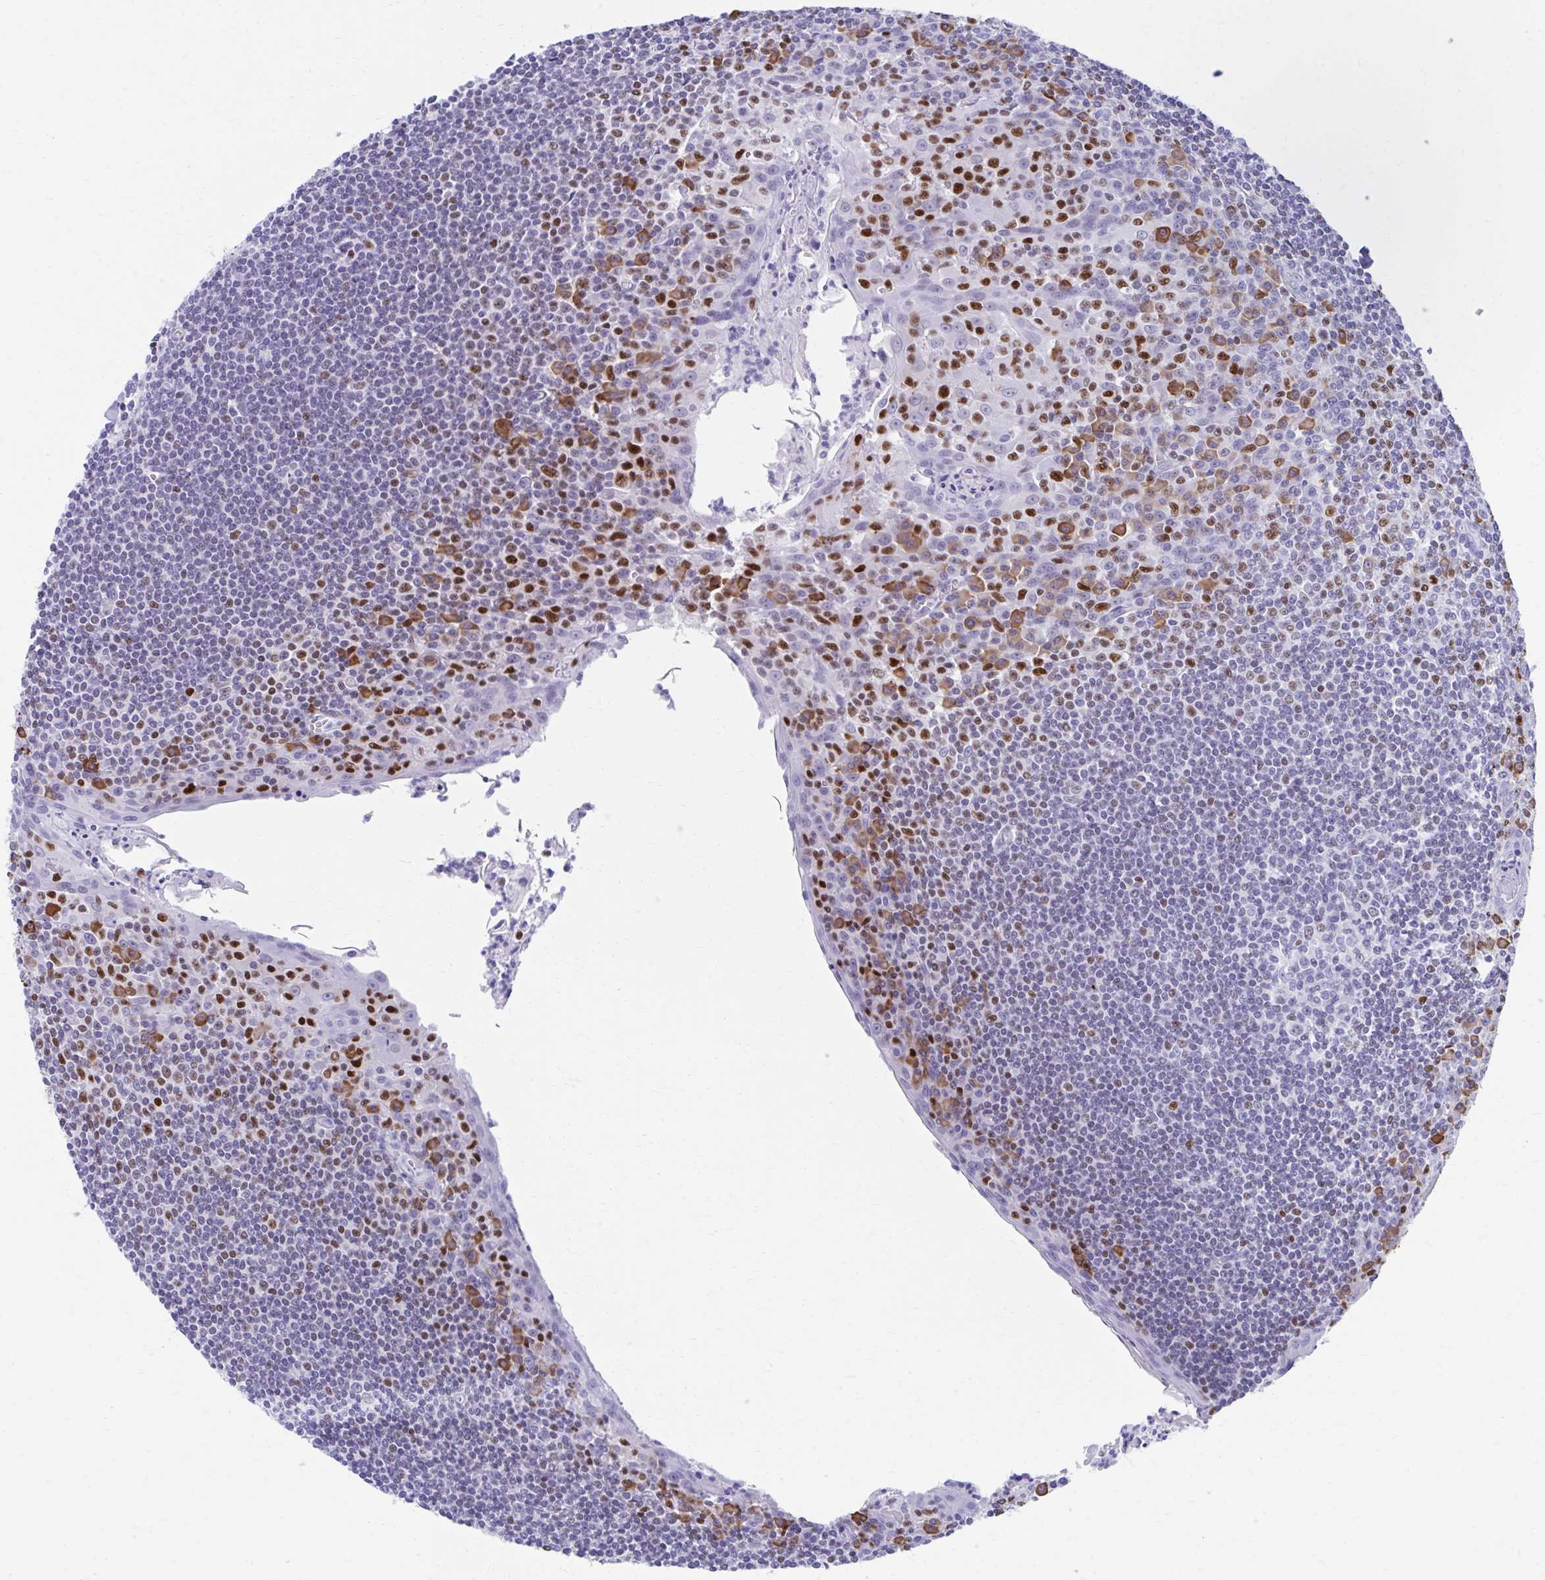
{"staining": {"intensity": "negative", "quantity": "none", "location": "none"}, "tissue": "tonsil", "cell_type": "Germinal center cells", "image_type": "normal", "snomed": [{"axis": "morphology", "description": "Normal tissue, NOS"}, {"axis": "topography", "description": "Tonsil"}], "caption": "A histopathology image of tonsil stained for a protein exhibits no brown staining in germinal center cells. The staining was performed using DAB to visualize the protein expression in brown, while the nuclei were stained in blue with hematoxylin (Magnification: 20x).", "gene": "RUNX3", "patient": {"sex": "male", "age": 27}}